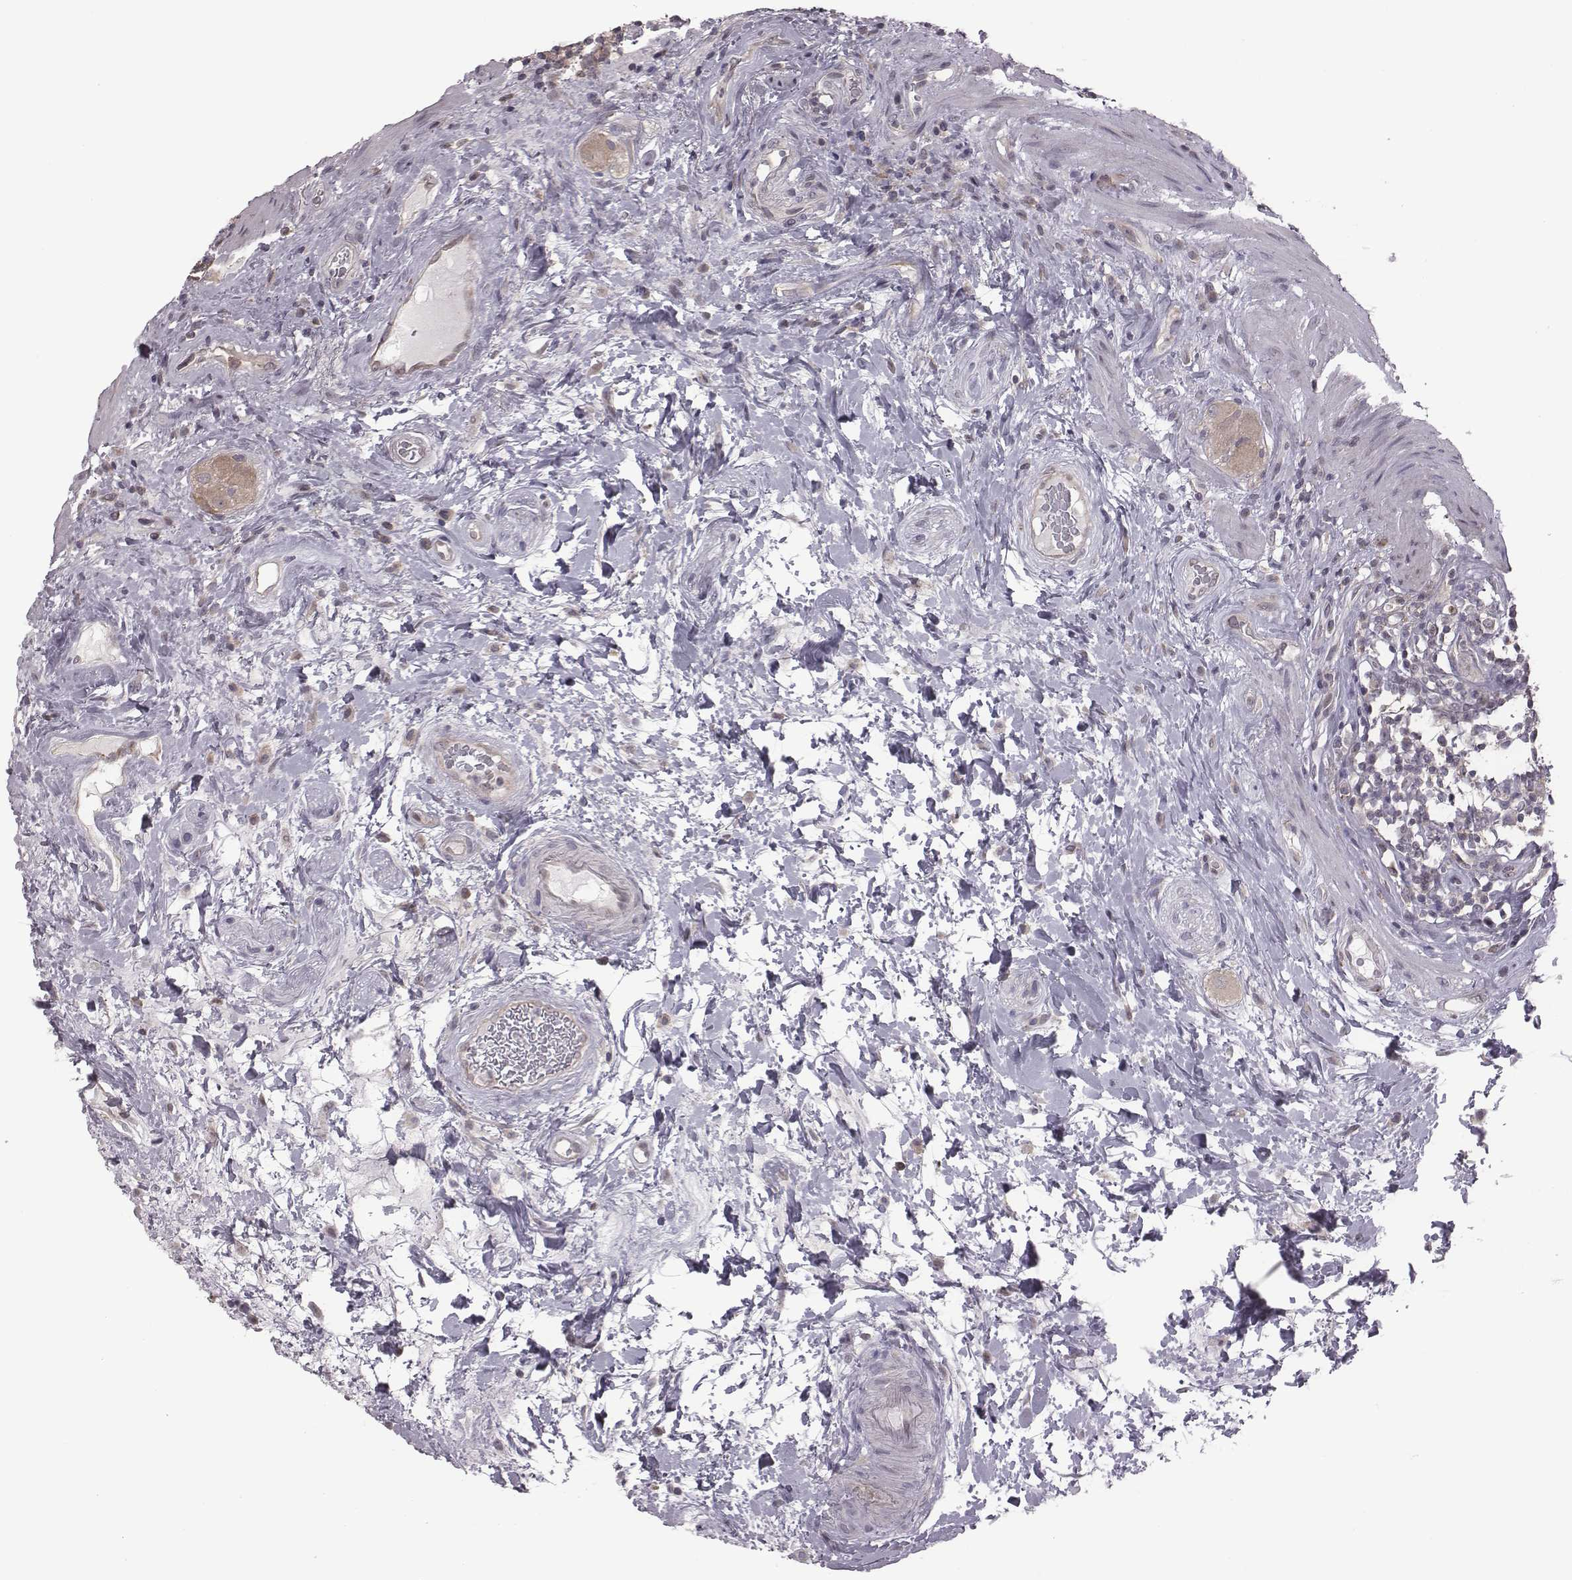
{"staining": {"intensity": "moderate", "quantity": ">75%", "location": "cytoplasmic/membranous"}, "tissue": "rectum", "cell_type": "Glandular cells", "image_type": "normal", "snomed": [{"axis": "morphology", "description": "Normal tissue, NOS"}, {"axis": "topography", "description": "Rectum"}], "caption": "Rectum stained for a protein (brown) shows moderate cytoplasmic/membranous positive expression in approximately >75% of glandular cells.", "gene": "BICDL1", "patient": {"sex": "male", "age": 72}}